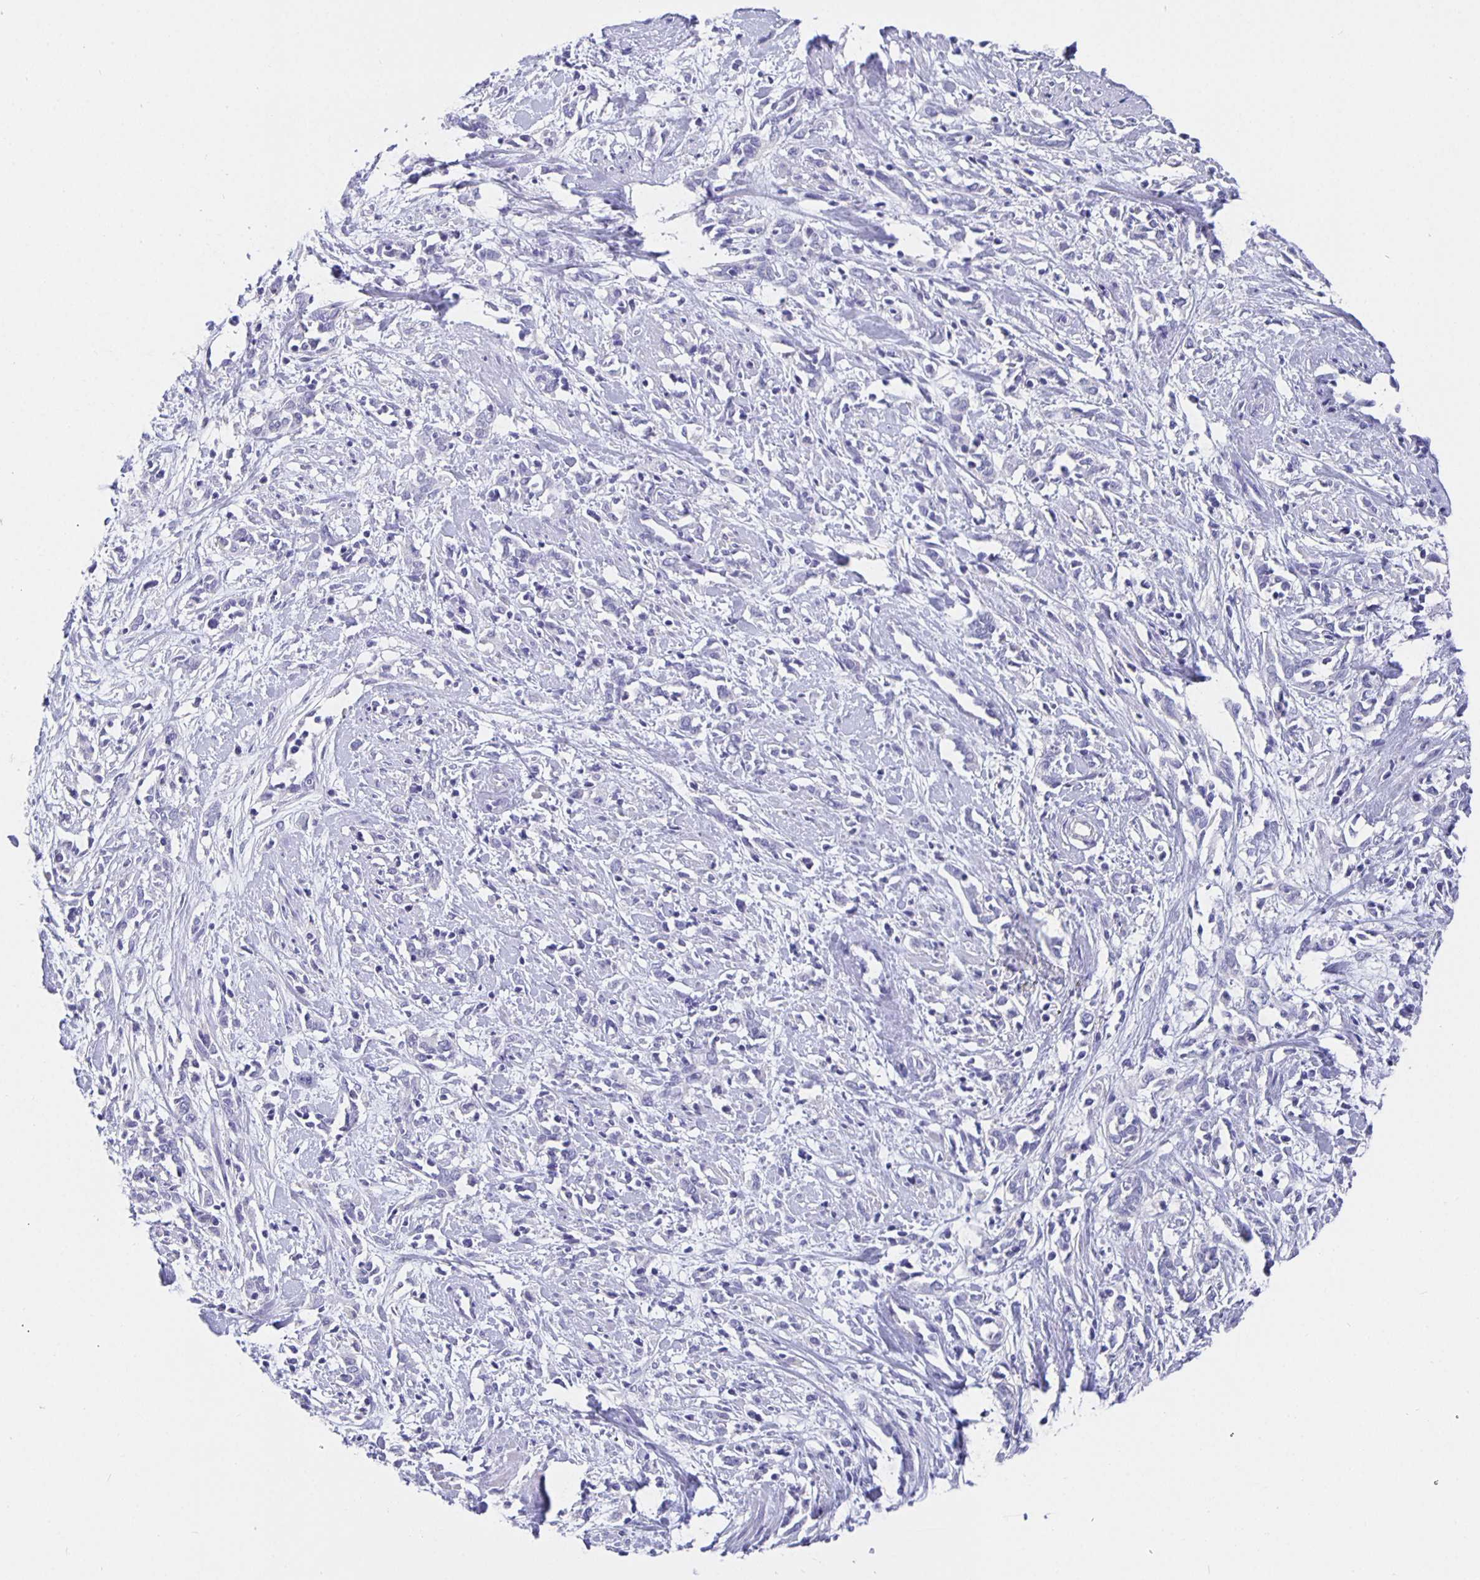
{"staining": {"intensity": "negative", "quantity": "none", "location": "none"}, "tissue": "cervical cancer", "cell_type": "Tumor cells", "image_type": "cancer", "snomed": [{"axis": "morphology", "description": "Adenocarcinoma, NOS"}, {"axis": "topography", "description": "Cervix"}], "caption": "Immunohistochemistry (IHC) of cervical cancer shows no expression in tumor cells. The staining was performed using DAB to visualize the protein expression in brown, while the nuclei were stained in blue with hematoxylin (Magnification: 20x).", "gene": "CFAP74", "patient": {"sex": "female", "age": 40}}